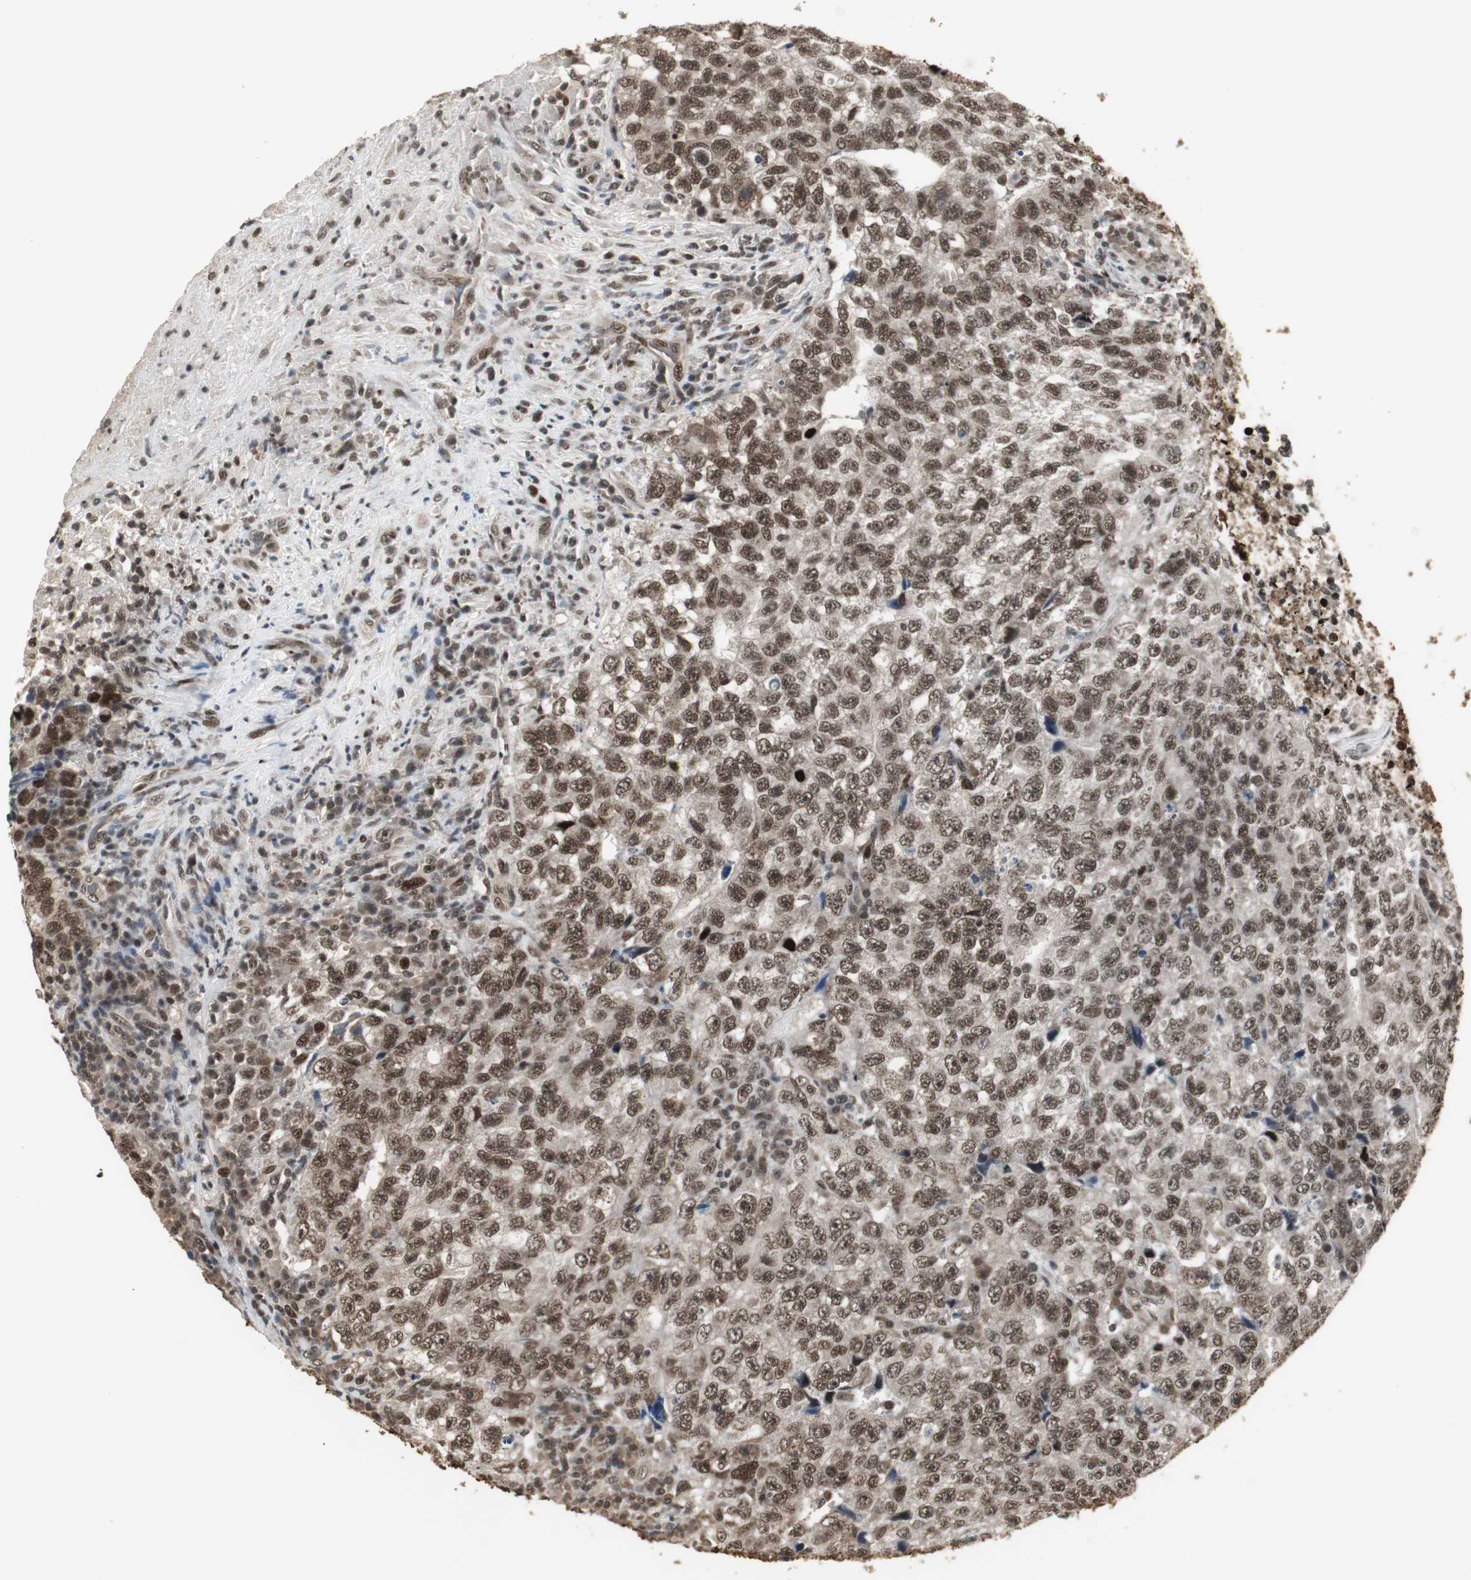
{"staining": {"intensity": "moderate", "quantity": ">75%", "location": "cytoplasmic/membranous,nuclear"}, "tissue": "testis cancer", "cell_type": "Tumor cells", "image_type": "cancer", "snomed": [{"axis": "morphology", "description": "Necrosis, NOS"}, {"axis": "morphology", "description": "Carcinoma, Embryonal, NOS"}, {"axis": "topography", "description": "Testis"}], "caption": "The histopathology image displays staining of testis cancer (embryonal carcinoma), revealing moderate cytoplasmic/membranous and nuclear protein positivity (brown color) within tumor cells.", "gene": "TAF5", "patient": {"sex": "male", "age": 19}}